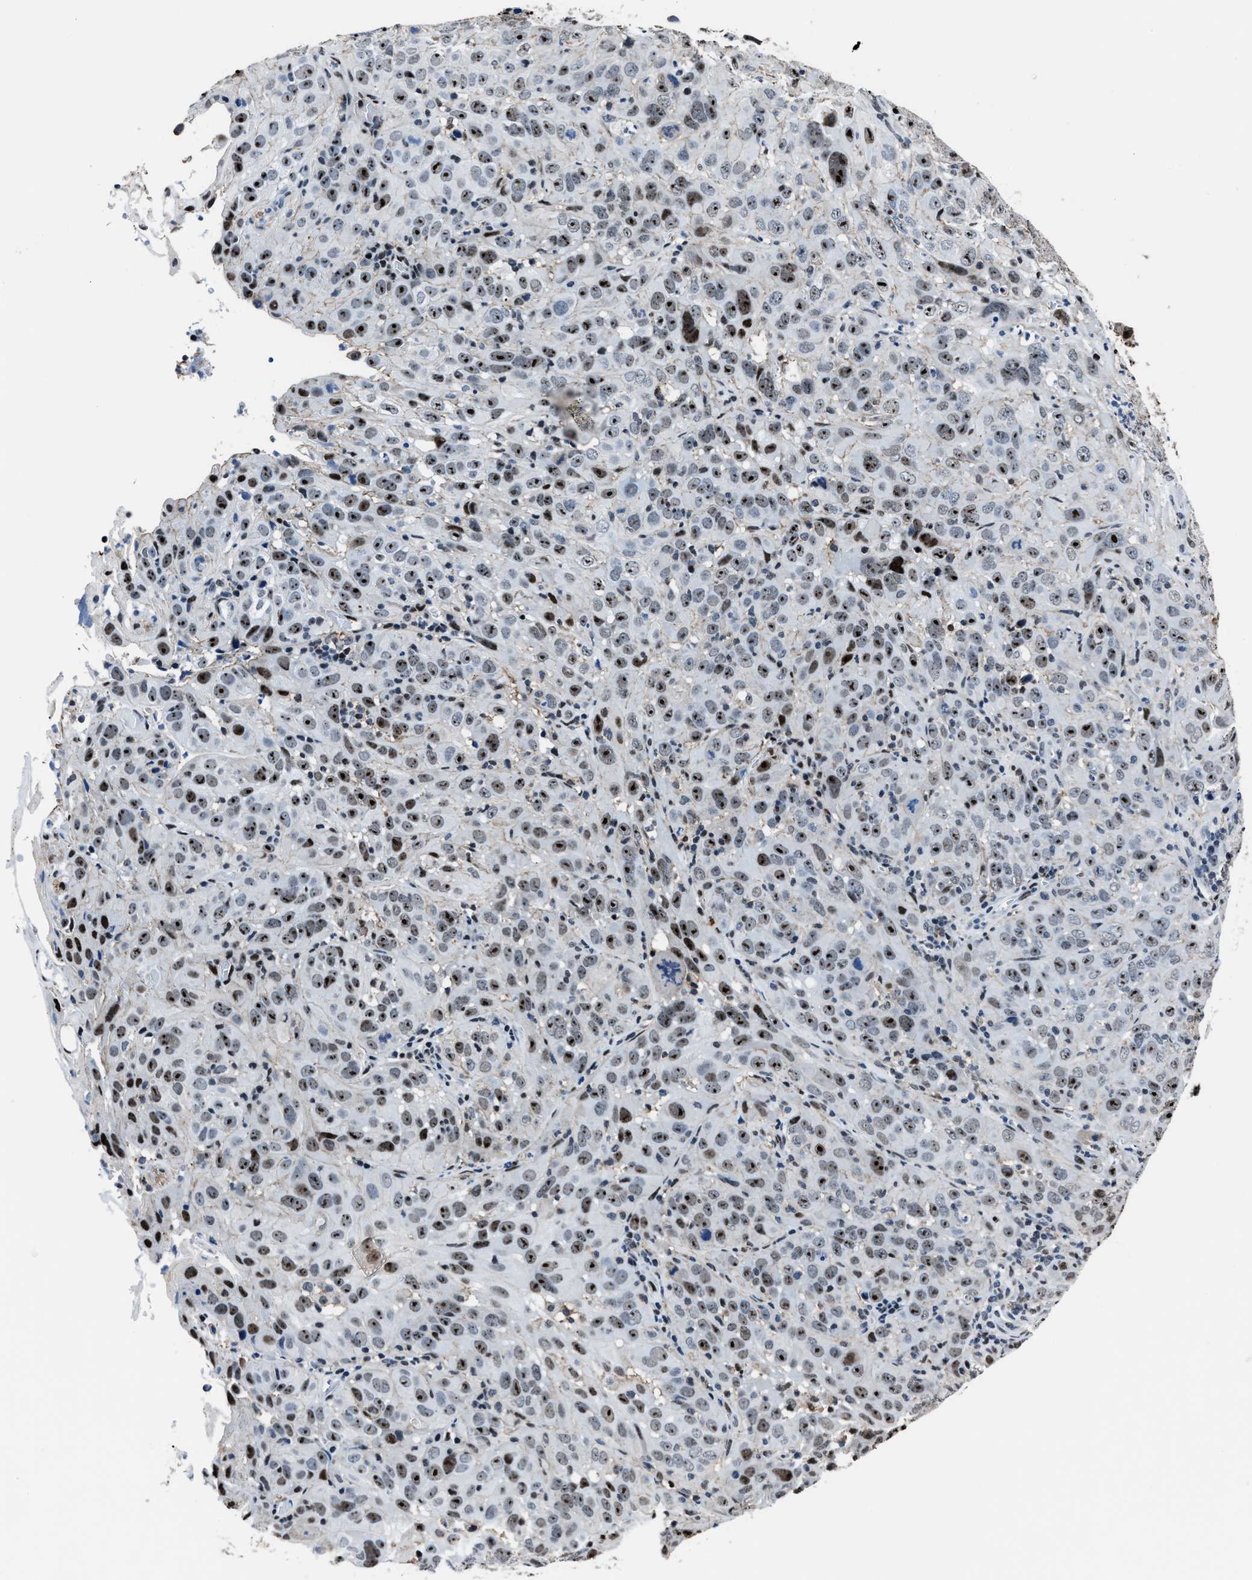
{"staining": {"intensity": "moderate", "quantity": ">75%", "location": "nuclear"}, "tissue": "cervical cancer", "cell_type": "Tumor cells", "image_type": "cancer", "snomed": [{"axis": "morphology", "description": "Squamous cell carcinoma, NOS"}, {"axis": "topography", "description": "Cervix"}], "caption": "Protein positivity by immunohistochemistry shows moderate nuclear positivity in about >75% of tumor cells in cervical squamous cell carcinoma.", "gene": "PPIE", "patient": {"sex": "female", "age": 32}}